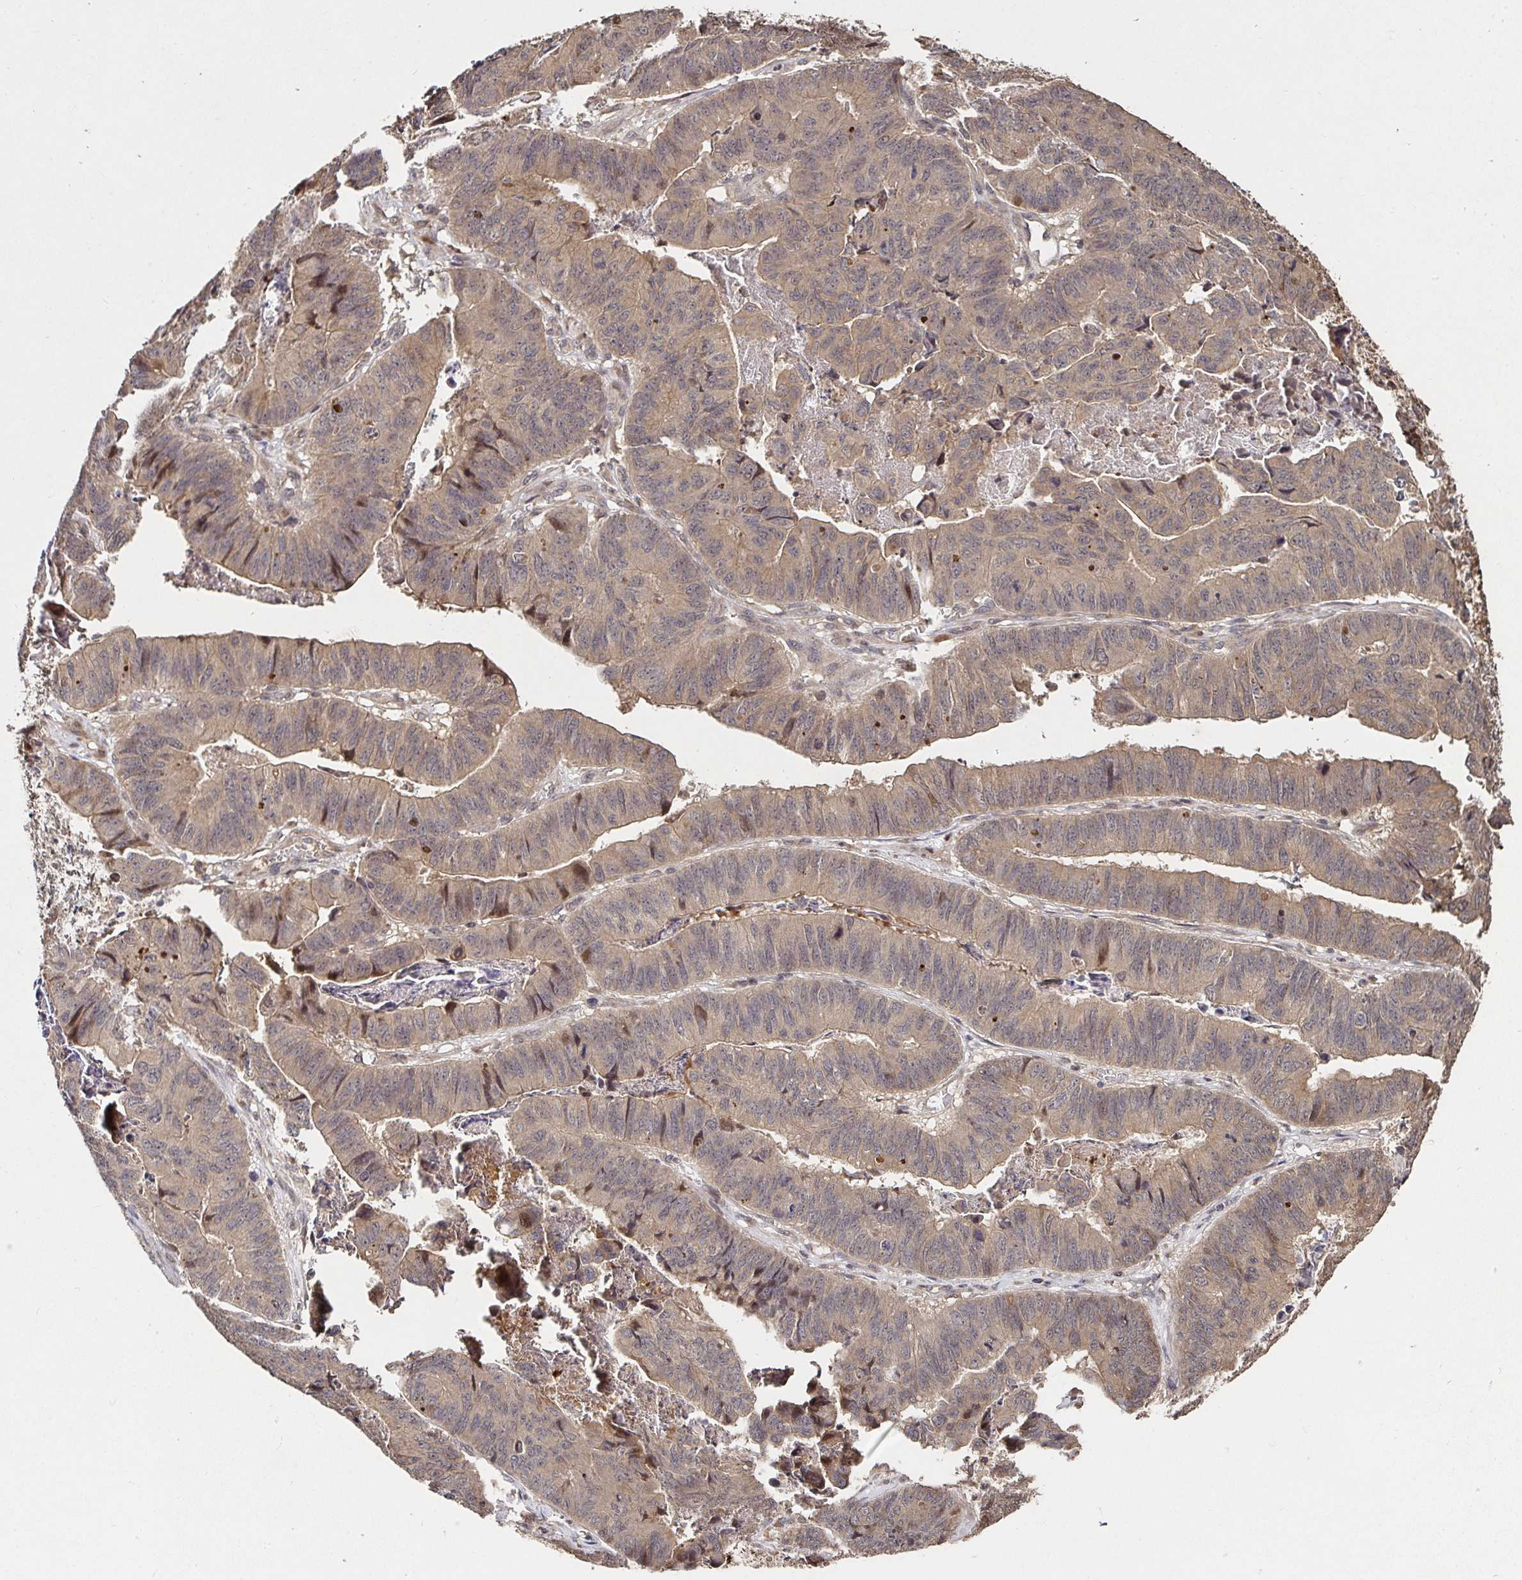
{"staining": {"intensity": "weak", "quantity": "25%-75%", "location": "cytoplasmic/membranous"}, "tissue": "stomach cancer", "cell_type": "Tumor cells", "image_type": "cancer", "snomed": [{"axis": "morphology", "description": "Adenocarcinoma, NOS"}, {"axis": "topography", "description": "Stomach, lower"}], "caption": "Protein staining by IHC displays weak cytoplasmic/membranous staining in approximately 25%-75% of tumor cells in stomach cancer.", "gene": "SMYD3", "patient": {"sex": "male", "age": 77}}